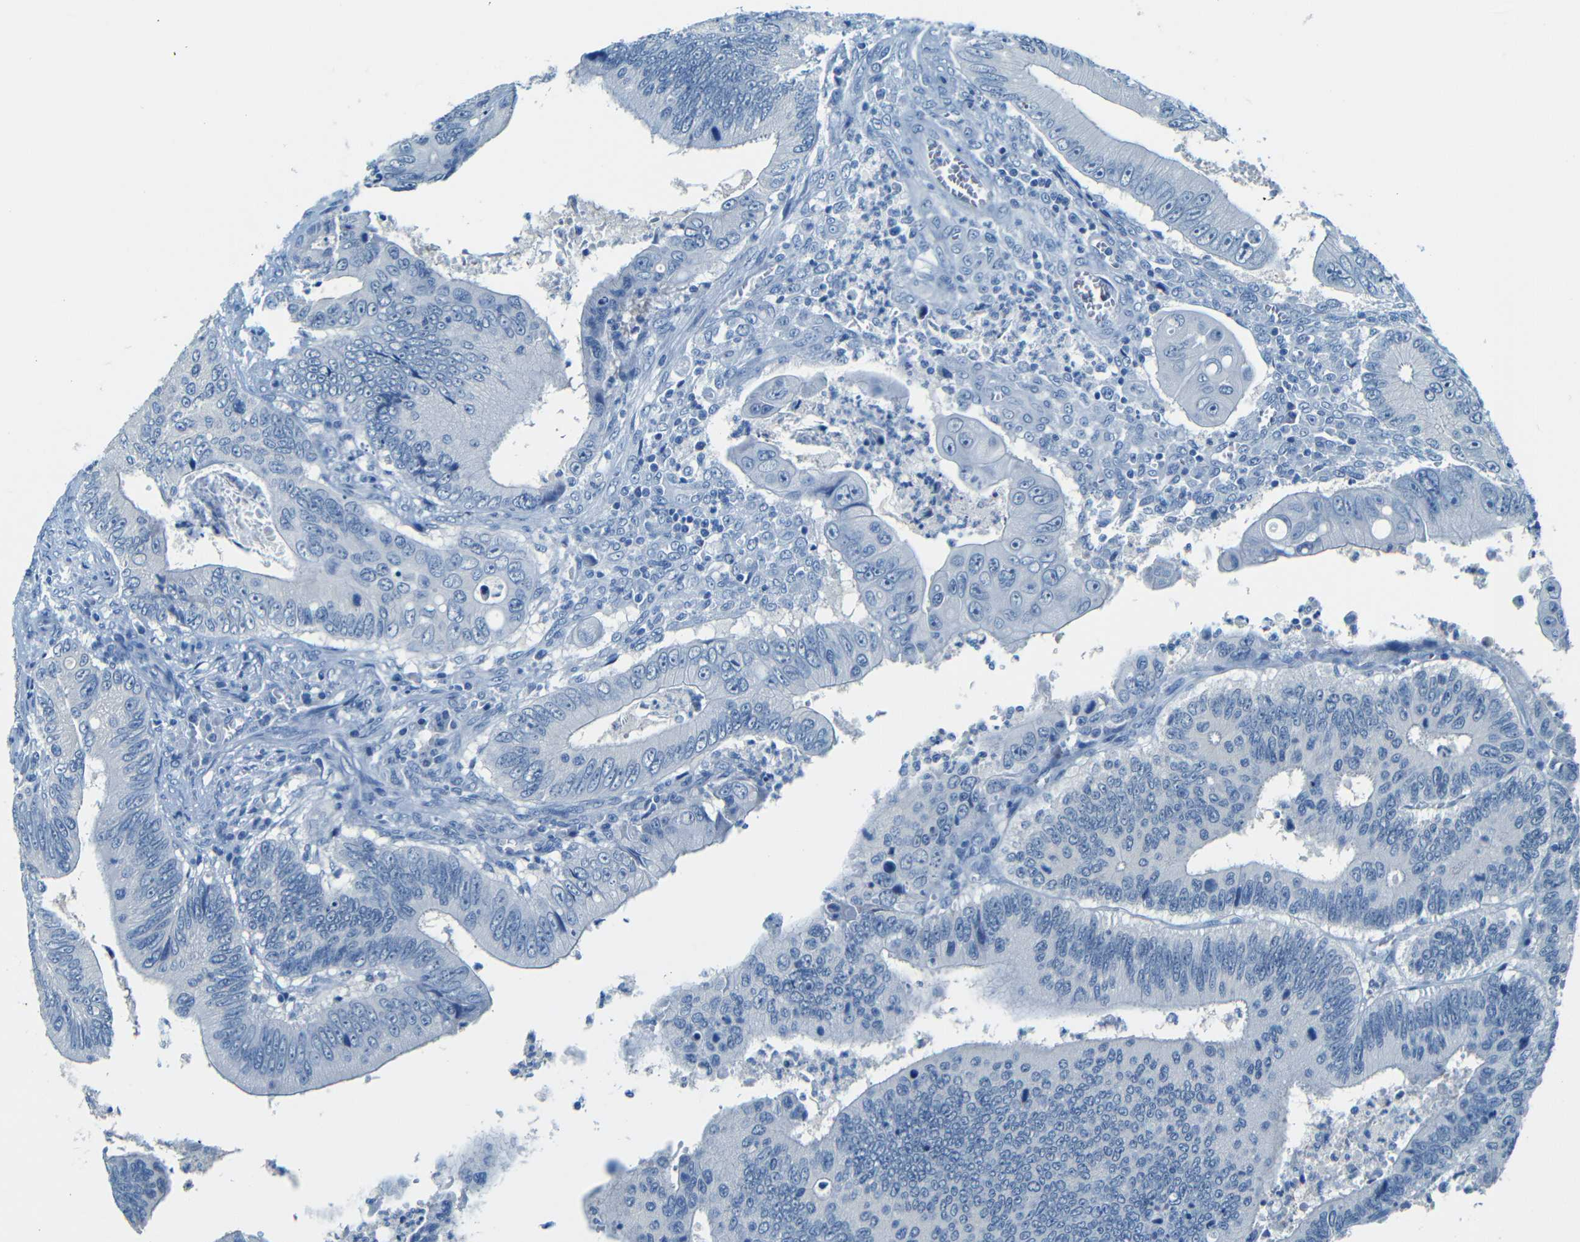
{"staining": {"intensity": "negative", "quantity": "none", "location": "none"}, "tissue": "colorectal cancer", "cell_type": "Tumor cells", "image_type": "cancer", "snomed": [{"axis": "morphology", "description": "Inflammation, NOS"}, {"axis": "morphology", "description": "Adenocarcinoma, NOS"}, {"axis": "topography", "description": "Colon"}], "caption": "Colorectal adenocarcinoma was stained to show a protein in brown. There is no significant positivity in tumor cells.", "gene": "ZMAT1", "patient": {"sex": "male", "age": 72}}